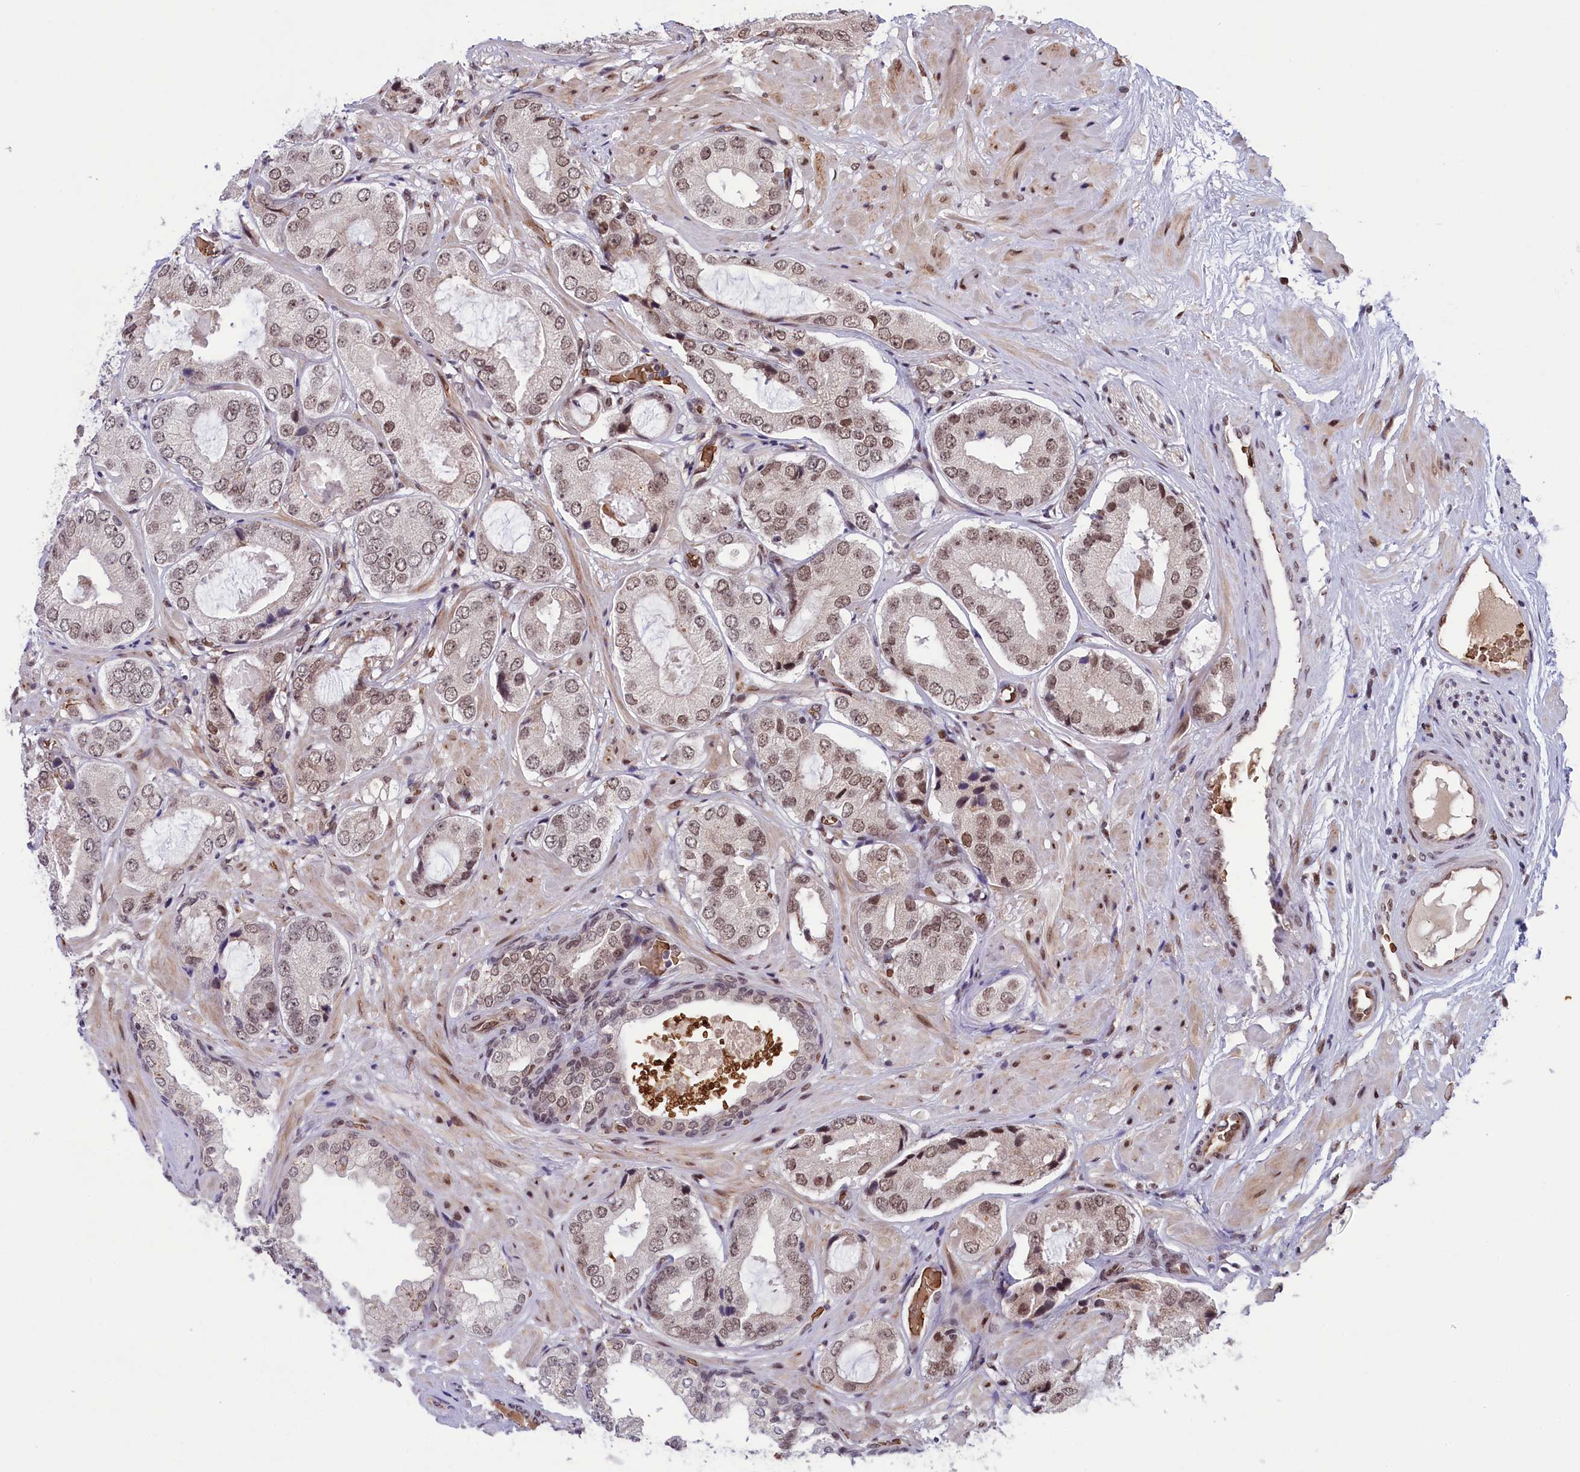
{"staining": {"intensity": "weak", "quantity": ">75%", "location": "nuclear"}, "tissue": "prostate cancer", "cell_type": "Tumor cells", "image_type": "cancer", "snomed": [{"axis": "morphology", "description": "Adenocarcinoma, High grade"}, {"axis": "topography", "description": "Prostate"}], "caption": "Tumor cells demonstrate low levels of weak nuclear positivity in about >75% of cells in human prostate cancer.", "gene": "MPHOSPH8", "patient": {"sex": "male", "age": 59}}